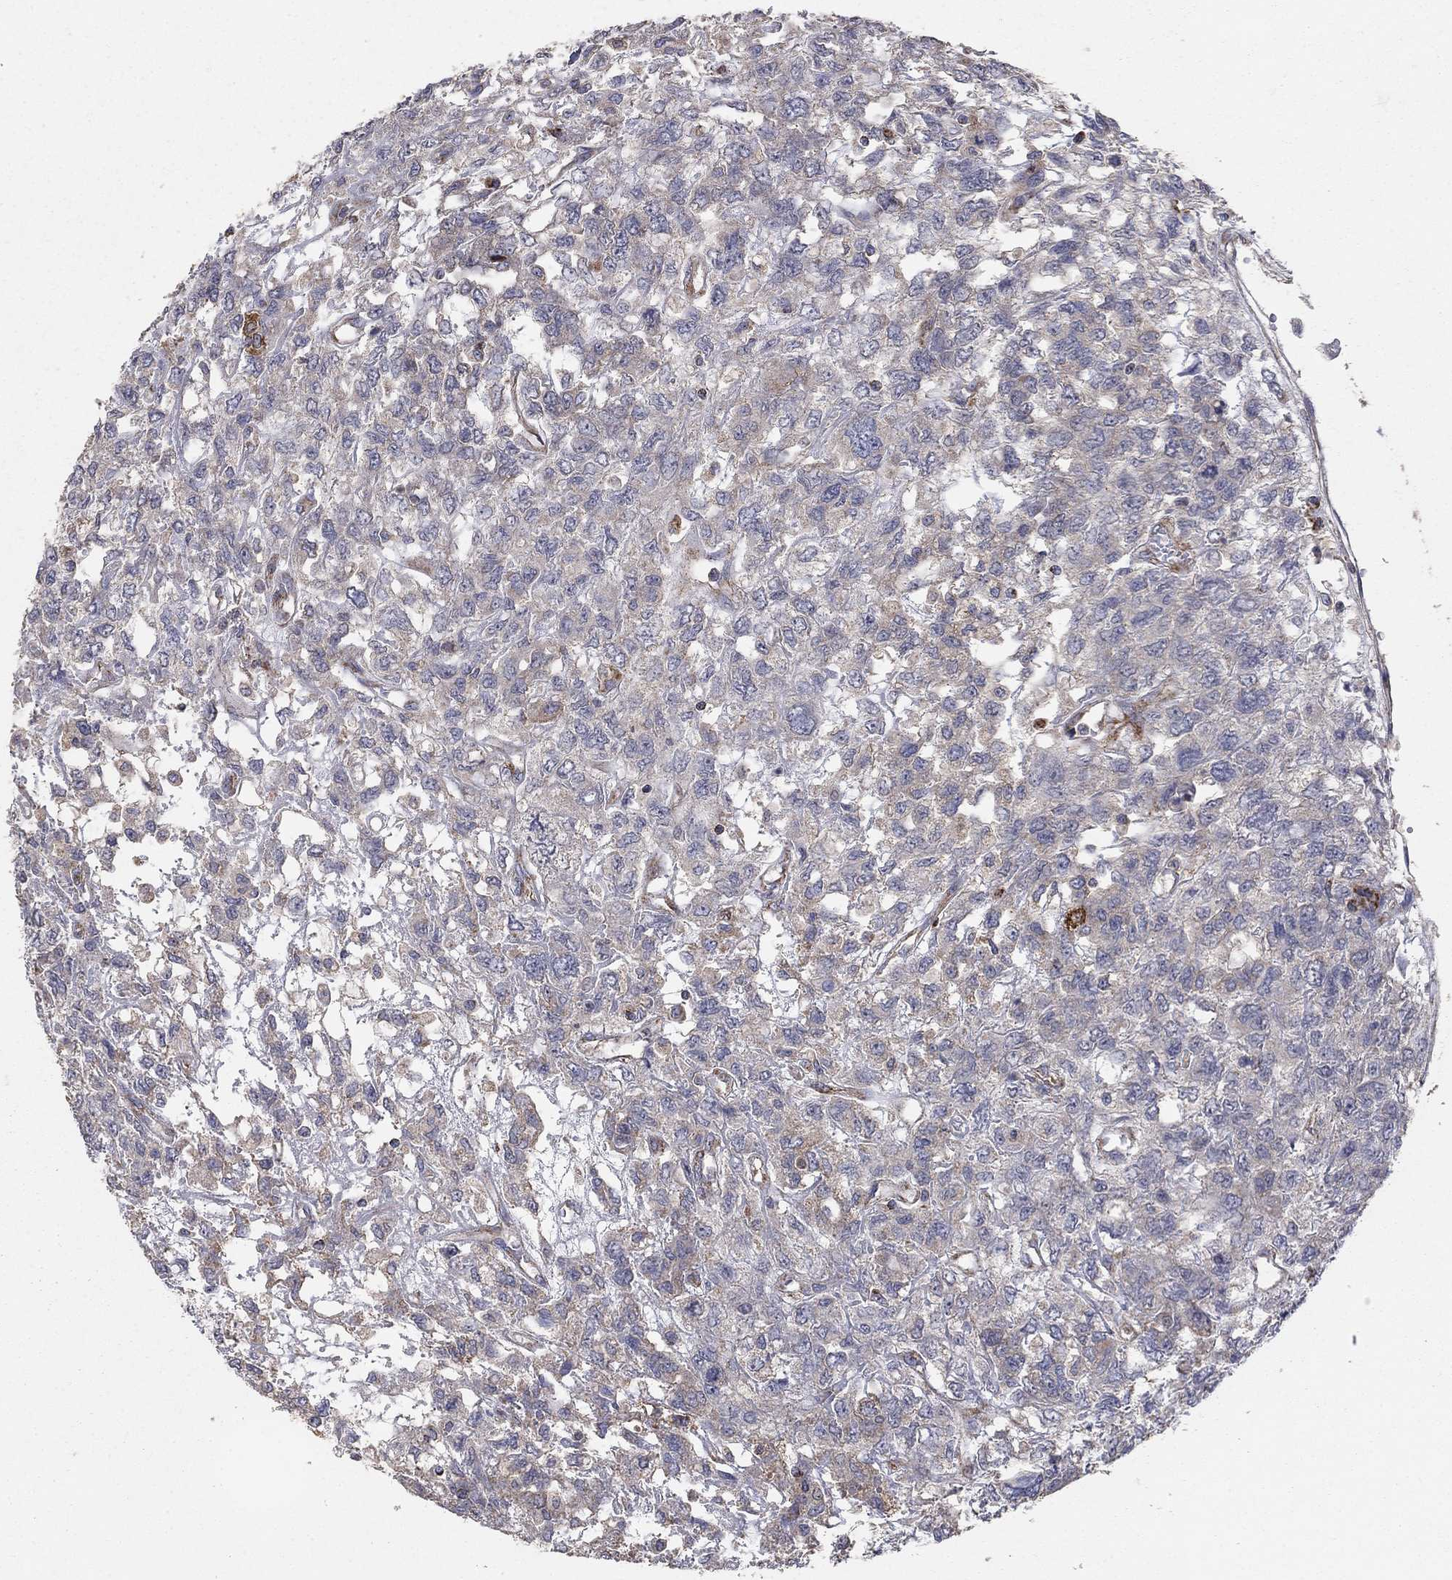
{"staining": {"intensity": "weak", "quantity": "25%-75%", "location": "cytoplasmic/membranous"}, "tissue": "testis cancer", "cell_type": "Tumor cells", "image_type": "cancer", "snomed": [{"axis": "morphology", "description": "Seminoma, NOS"}, {"axis": "topography", "description": "Testis"}], "caption": "The image exhibits a brown stain indicating the presence of a protein in the cytoplasmic/membranous of tumor cells in testis cancer (seminoma).", "gene": "GPSM1", "patient": {"sex": "male", "age": 52}}